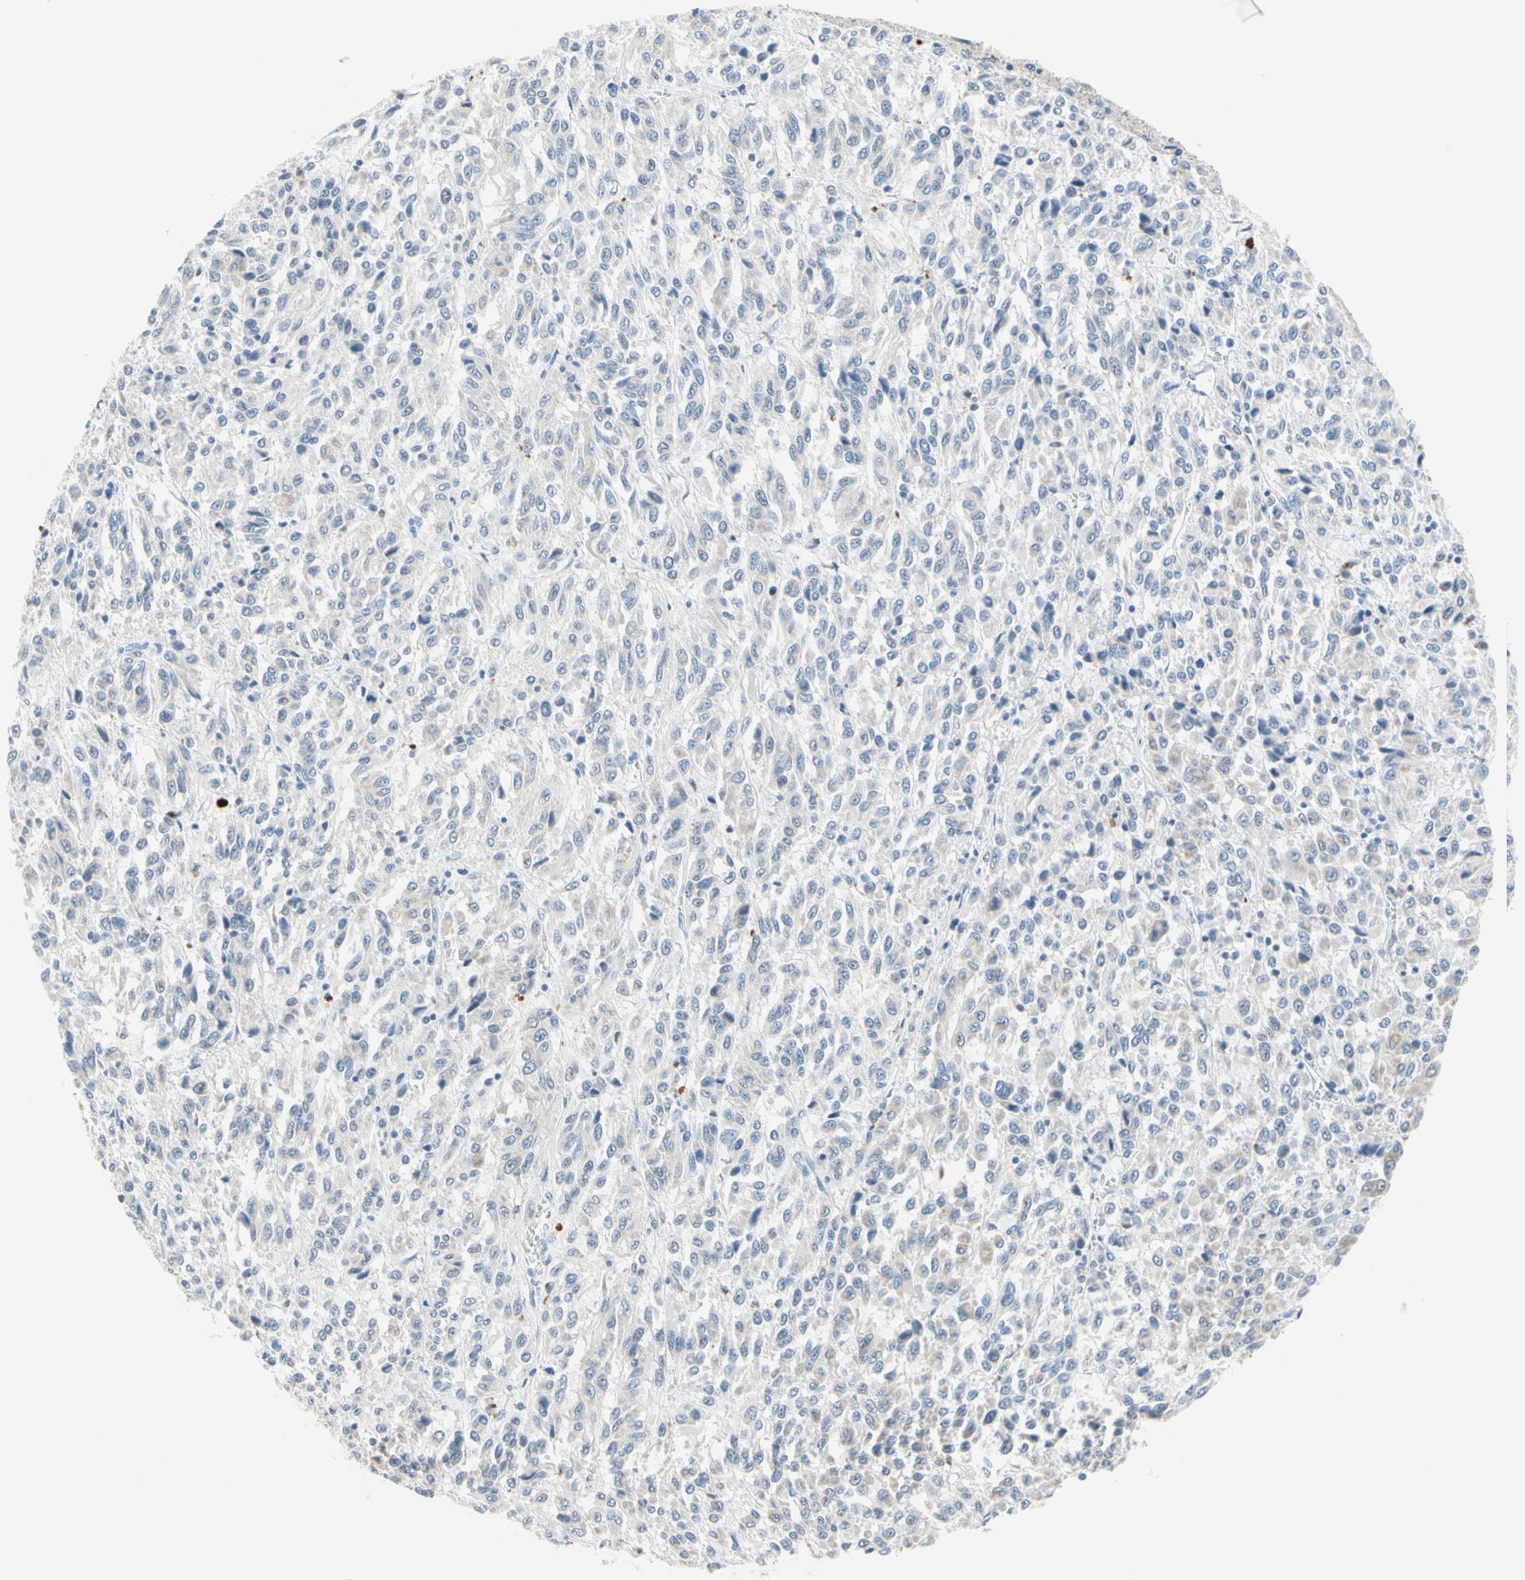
{"staining": {"intensity": "negative", "quantity": "none", "location": "none"}, "tissue": "melanoma", "cell_type": "Tumor cells", "image_type": "cancer", "snomed": [{"axis": "morphology", "description": "Malignant melanoma, Metastatic site"}, {"axis": "topography", "description": "Lung"}], "caption": "The photomicrograph shows no significant staining in tumor cells of malignant melanoma (metastatic site).", "gene": "MFF", "patient": {"sex": "male", "age": 64}}